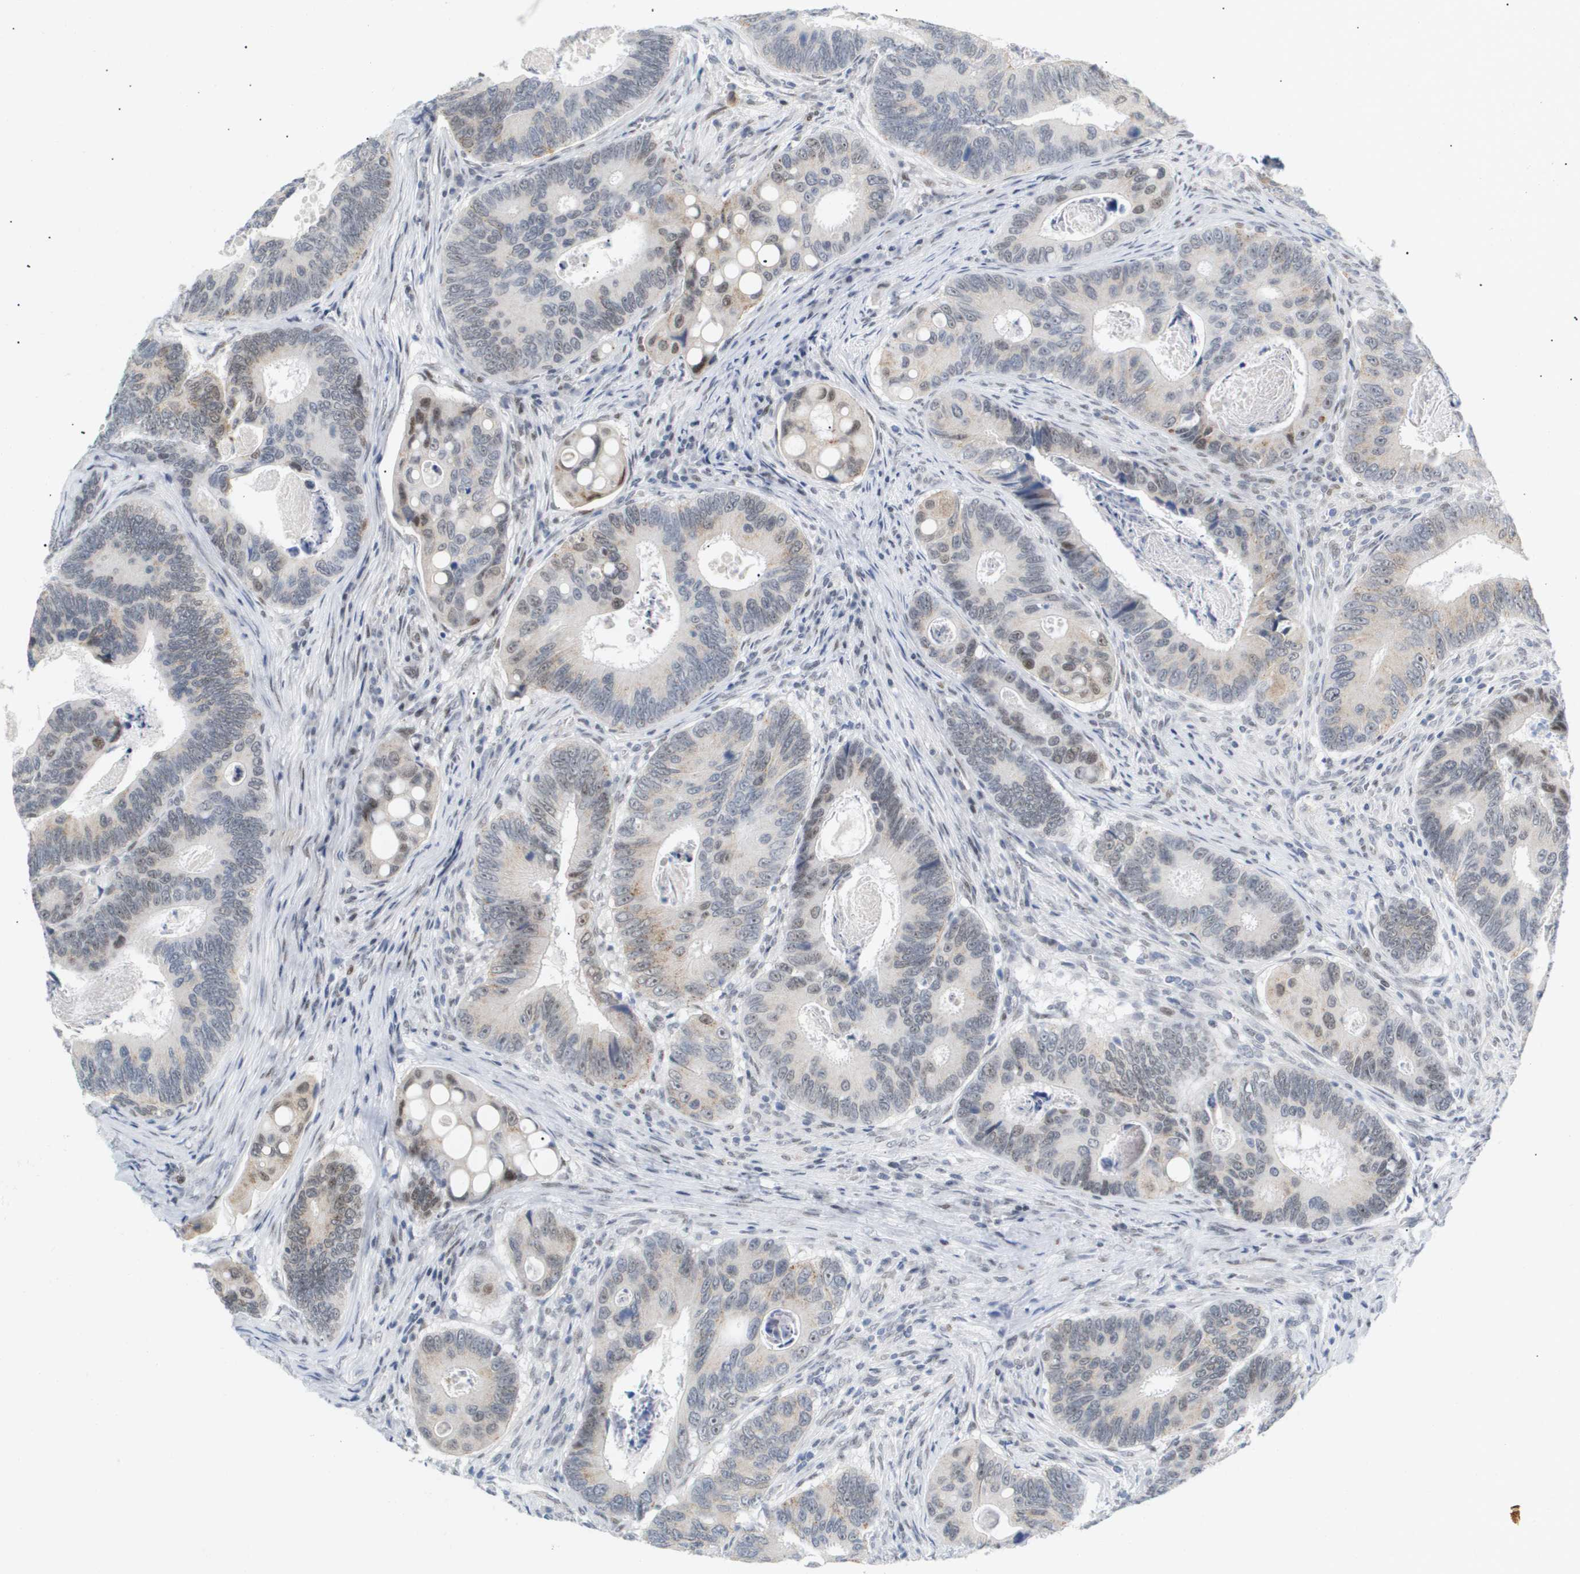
{"staining": {"intensity": "moderate", "quantity": "<25%", "location": "nuclear"}, "tissue": "colorectal cancer", "cell_type": "Tumor cells", "image_type": "cancer", "snomed": [{"axis": "morphology", "description": "Inflammation, NOS"}, {"axis": "morphology", "description": "Adenocarcinoma, NOS"}, {"axis": "topography", "description": "Colon"}], "caption": "Human colorectal cancer stained with a brown dye shows moderate nuclear positive positivity in approximately <25% of tumor cells.", "gene": "PPARD", "patient": {"sex": "male", "age": 72}}